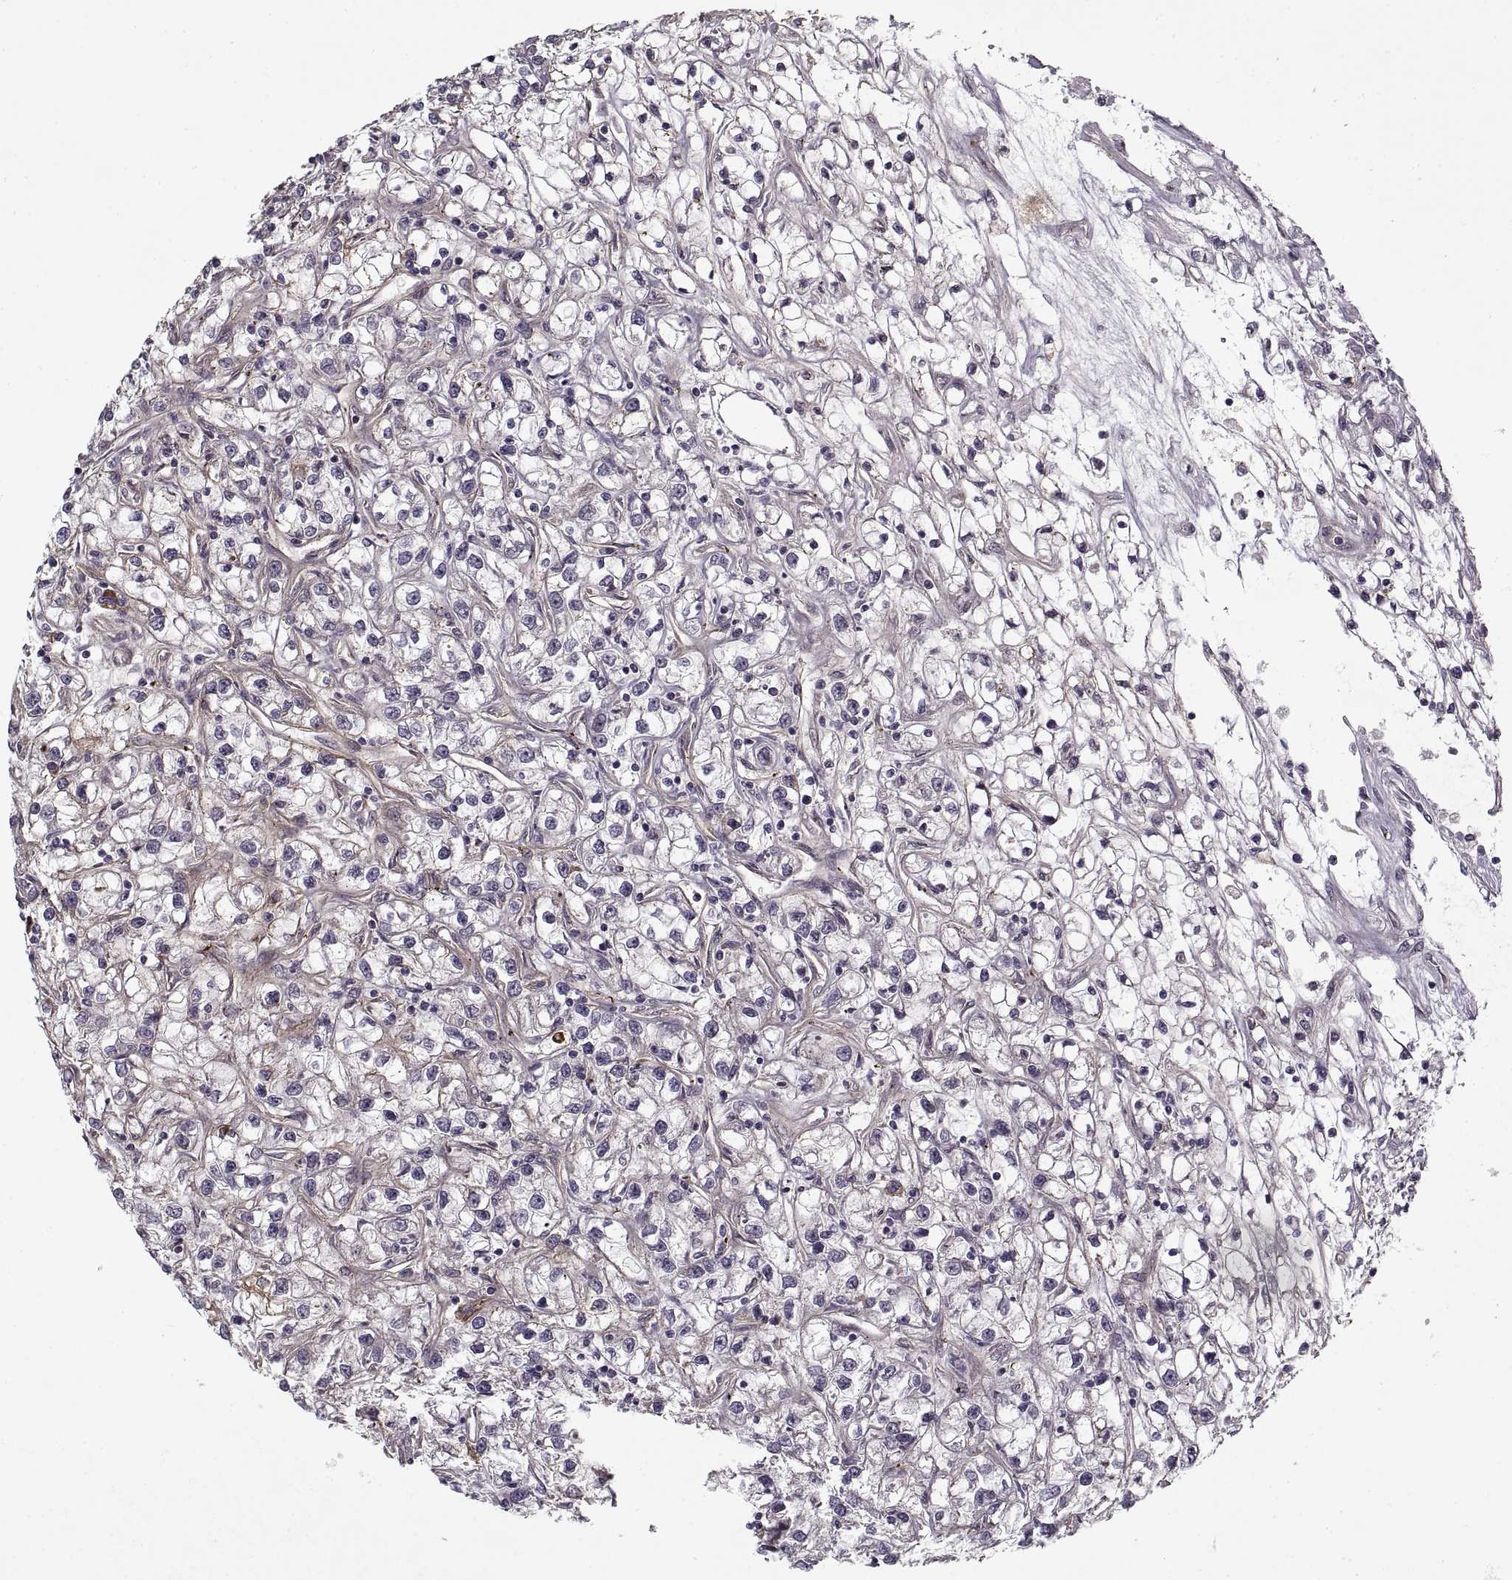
{"staining": {"intensity": "negative", "quantity": "none", "location": "none"}, "tissue": "renal cancer", "cell_type": "Tumor cells", "image_type": "cancer", "snomed": [{"axis": "morphology", "description": "Adenocarcinoma, NOS"}, {"axis": "topography", "description": "Kidney"}], "caption": "The photomicrograph displays no significant positivity in tumor cells of renal cancer (adenocarcinoma).", "gene": "LAMB2", "patient": {"sex": "female", "age": 59}}